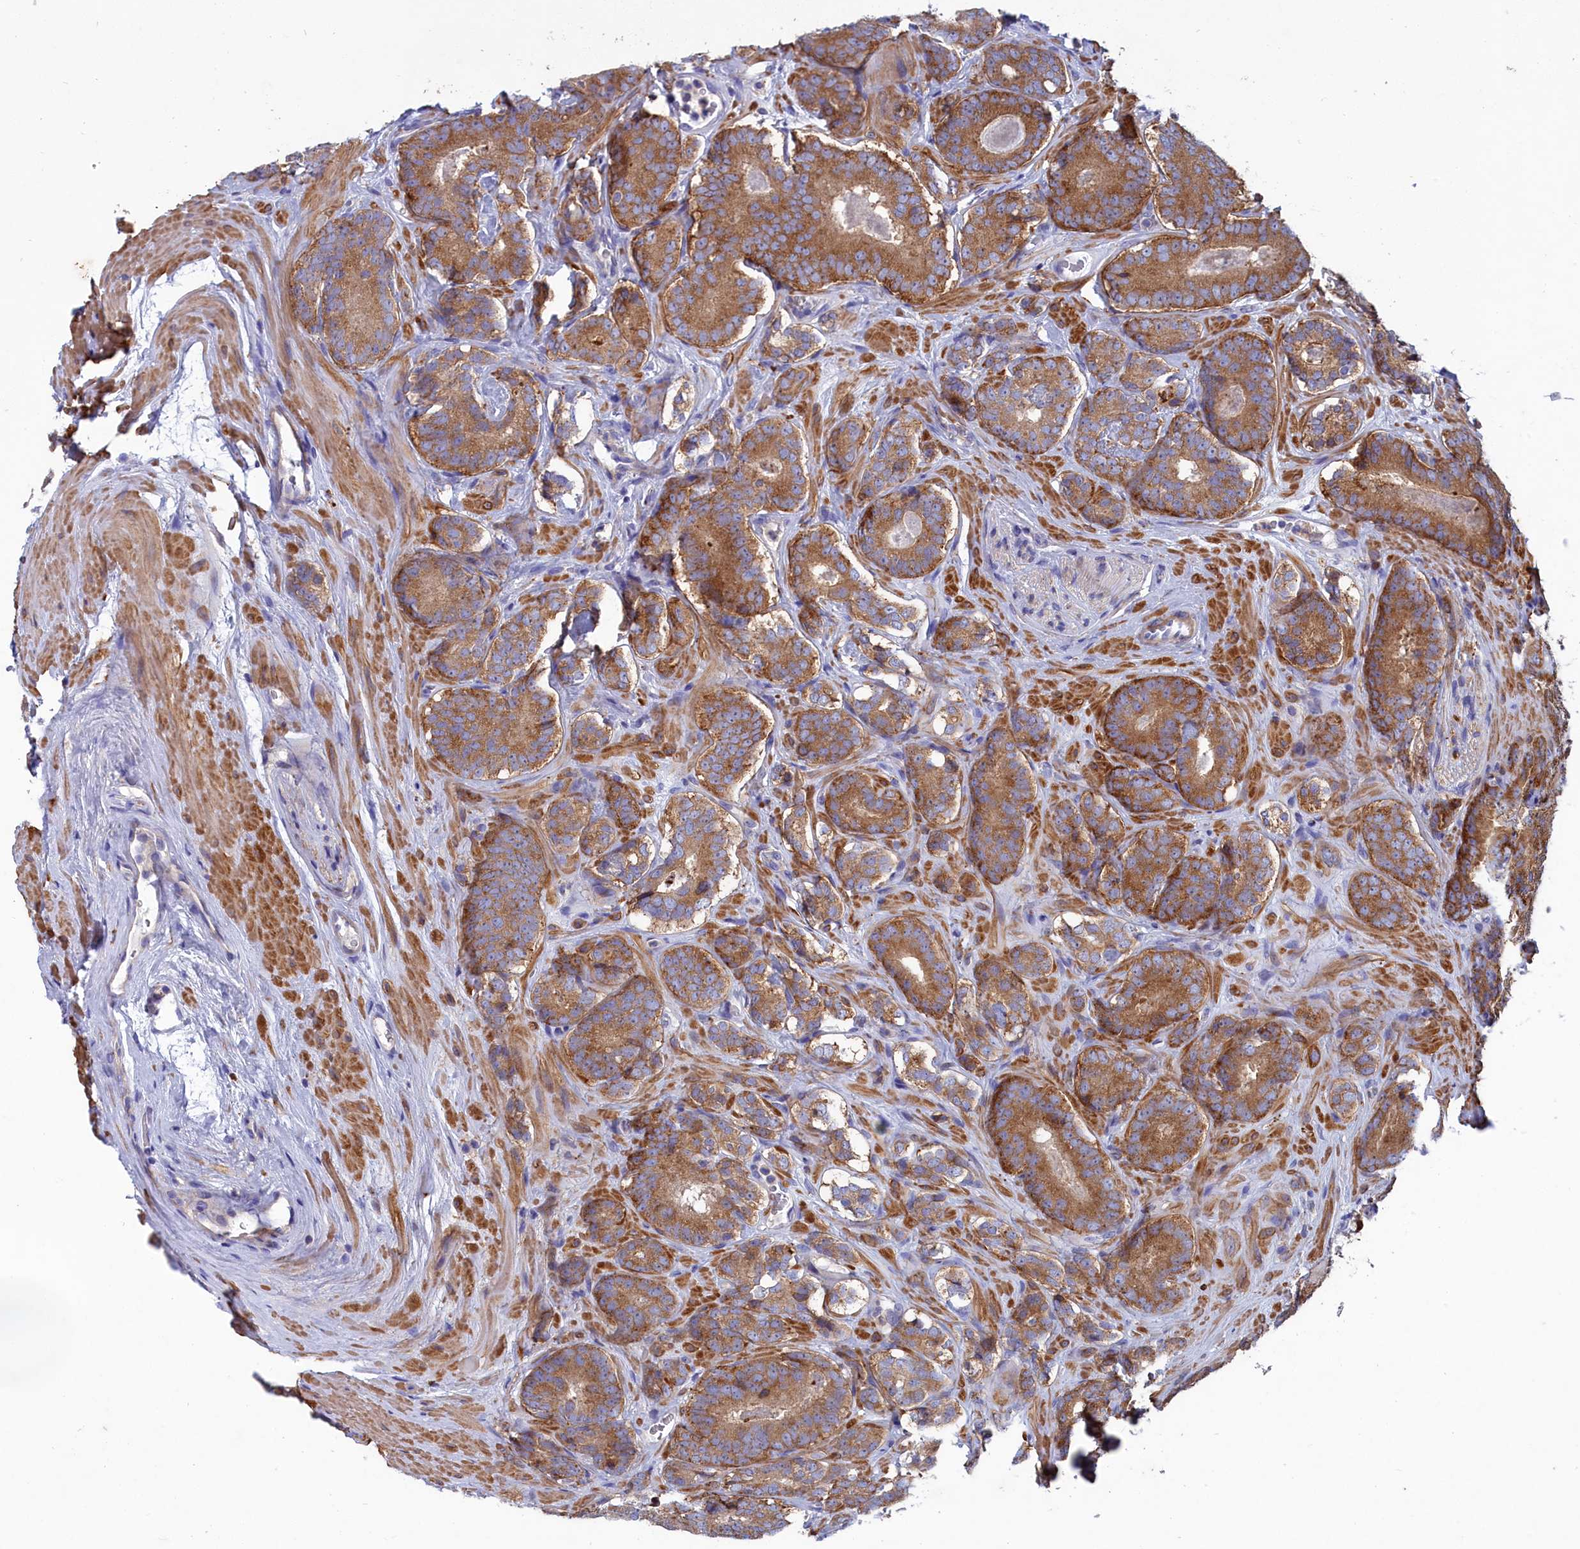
{"staining": {"intensity": "strong", "quantity": ">75%", "location": "cytoplasmic/membranous"}, "tissue": "prostate cancer", "cell_type": "Tumor cells", "image_type": "cancer", "snomed": [{"axis": "morphology", "description": "Adenocarcinoma, High grade"}, {"axis": "topography", "description": "Prostate"}], "caption": "Human prostate adenocarcinoma (high-grade) stained for a protein (brown) displays strong cytoplasmic/membranous positive expression in approximately >75% of tumor cells.", "gene": "SCAMP4", "patient": {"sex": "male", "age": 63}}